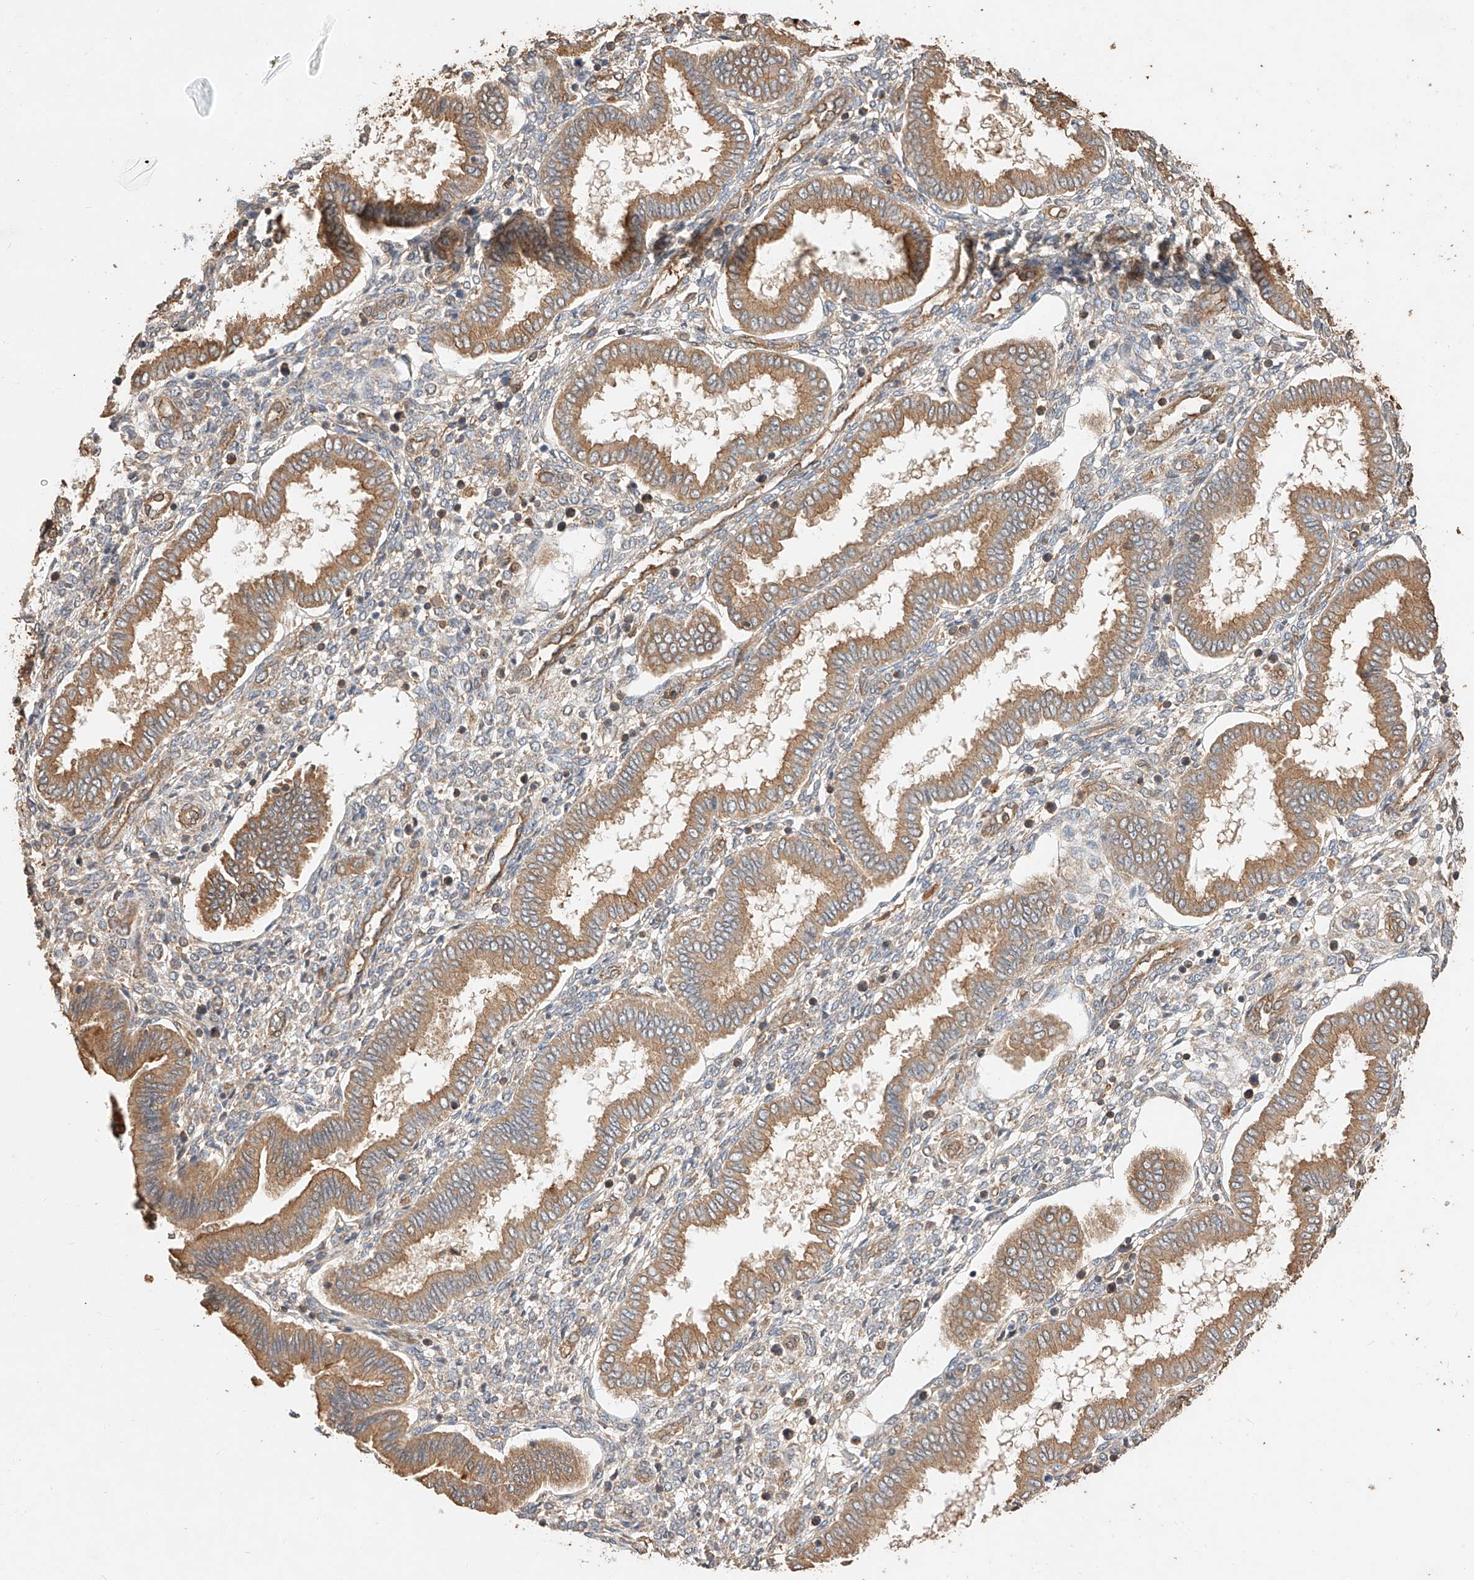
{"staining": {"intensity": "moderate", "quantity": "<25%", "location": "cytoplasmic/membranous"}, "tissue": "endometrium", "cell_type": "Cells in endometrial stroma", "image_type": "normal", "snomed": [{"axis": "morphology", "description": "Normal tissue, NOS"}, {"axis": "topography", "description": "Endometrium"}], "caption": "Immunohistochemistry photomicrograph of unremarkable human endometrium stained for a protein (brown), which demonstrates low levels of moderate cytoplasmic/membranous expression in about <25% of cells in endometrial stroma.", "gene": "GHDC", "patient": {"sex": "female", "age": 24}}